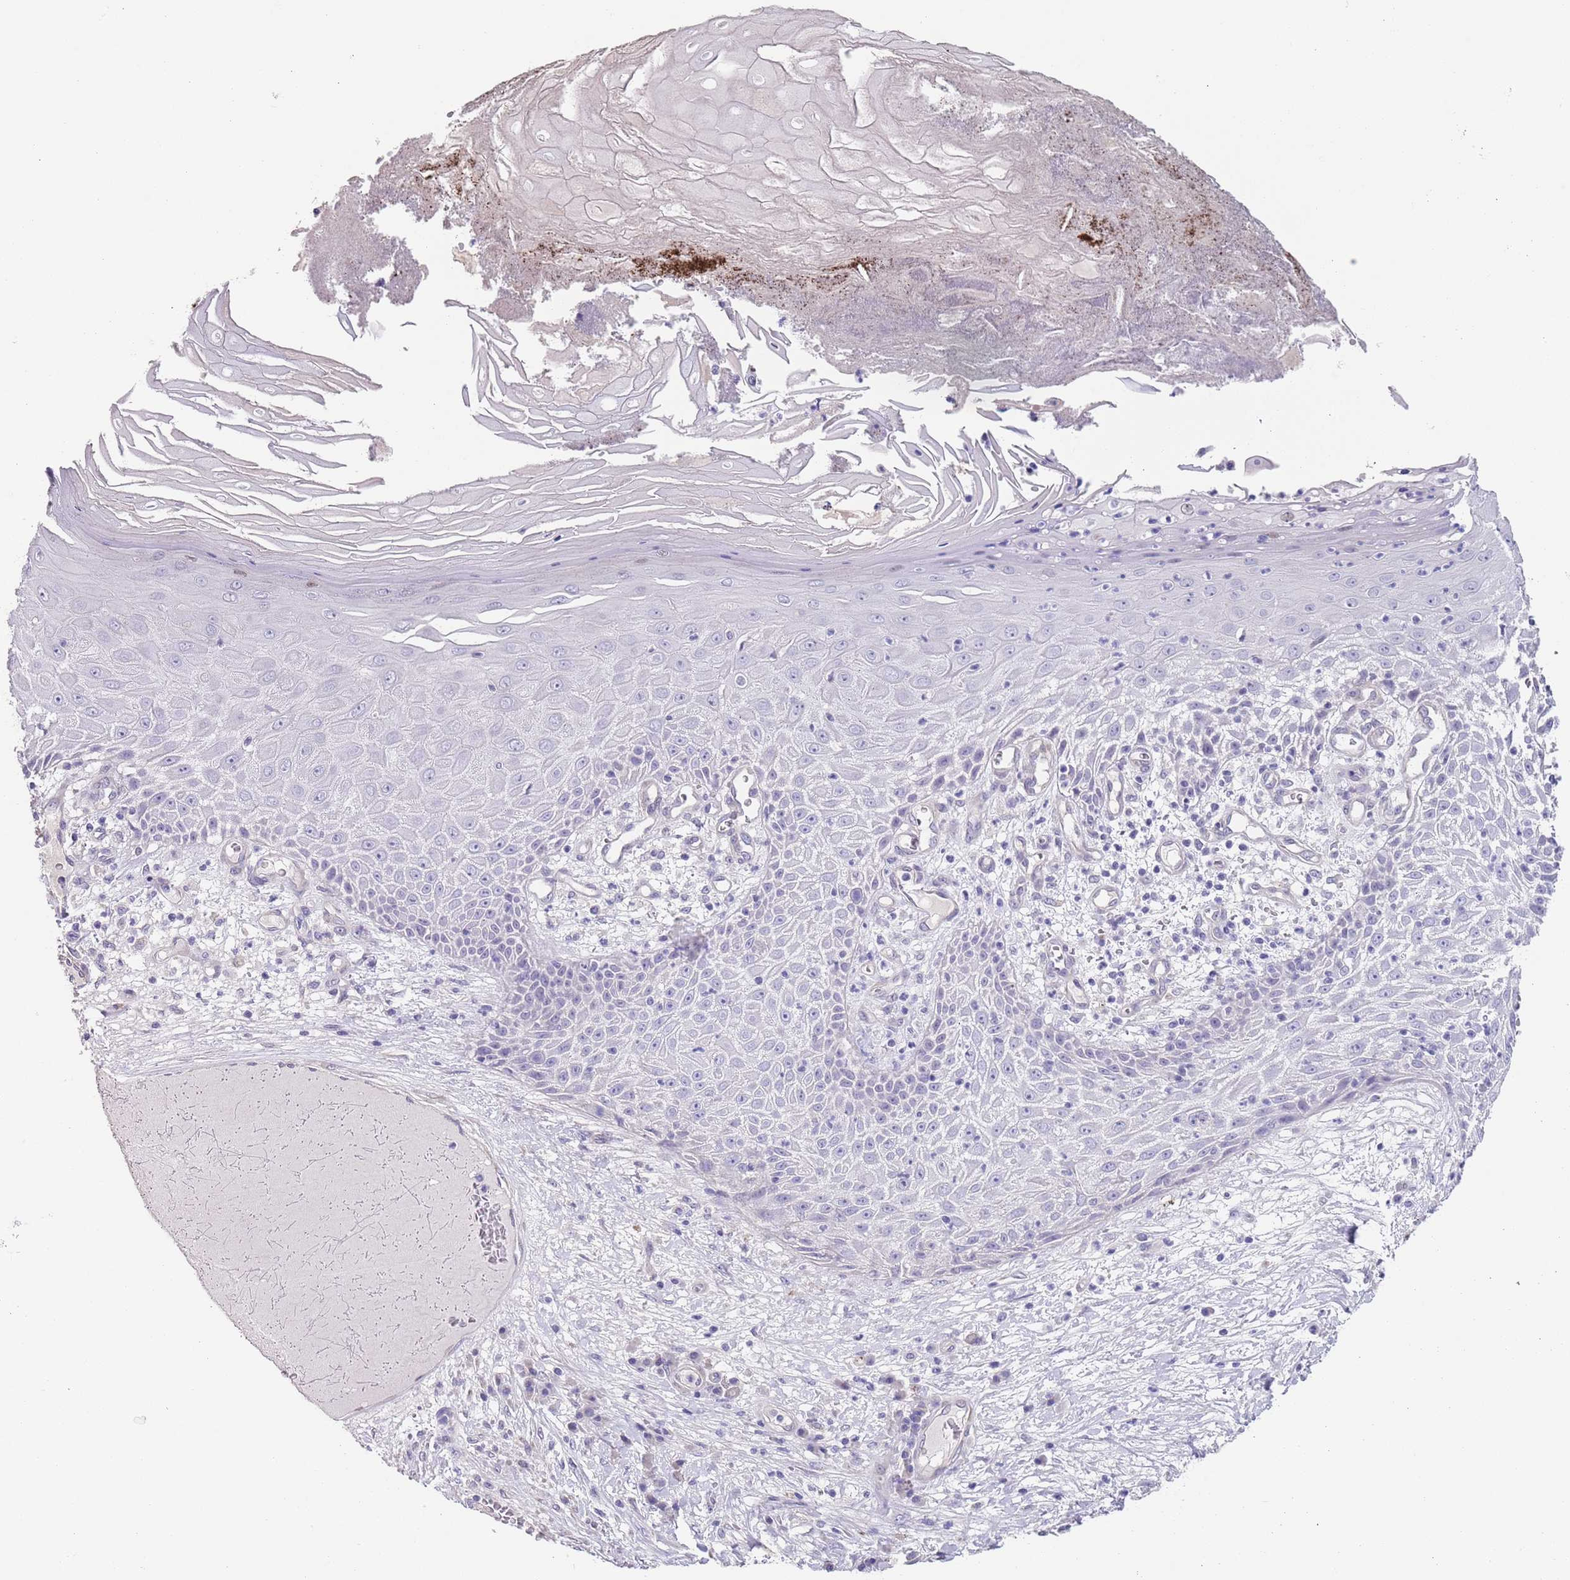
{"staining": {"intensity": "negative", "quantity": "none", "location": "none"}, "tissue": "melanoma", "cell_type": "Tumor cells", "image_type": "cancer", "snomed": [{"axis": "morphology", "description": "Malignant melanoma, NOS"}, {"axis": "topography", "description": "Skin"}], "caption": "Histopathology image shows no significant protein expression in tumor cells of melanoma.", "gene": "RNF169", "patient": {"sex": "male", "age": 53}}